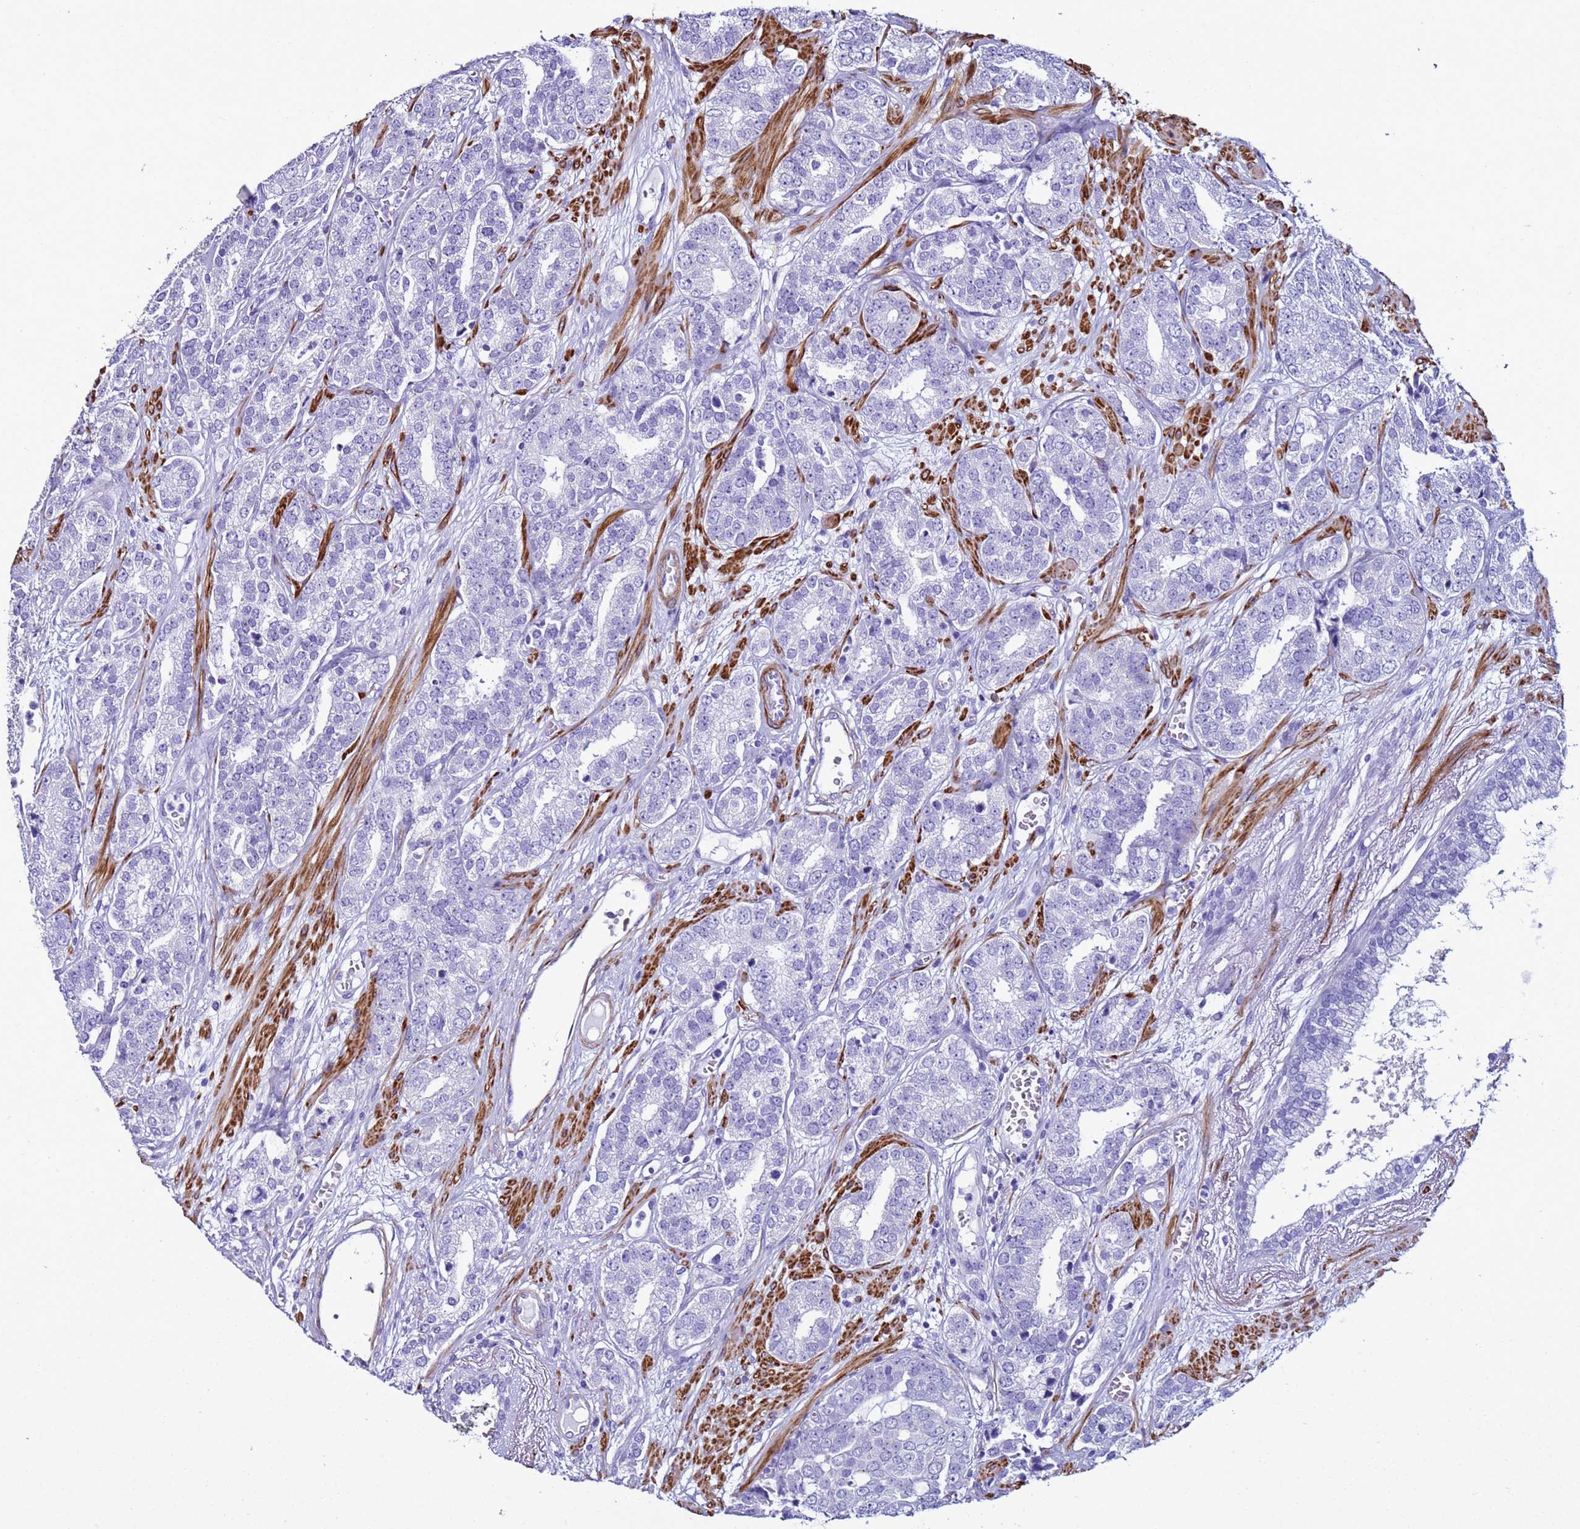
{"staining": {"intensity": "negative", "quantity": "none", "location": "none"}, "tissue": "prostate cancer", "cell_type": "Tumor cells", "image_type": "cancer", "snomed": [{"axis": "morphology", "description": "Adenocarcinoma, High grade"}, {"axis": "topography", "description": "Prostate"}], "caption": "The IHC photomicrograph has no significant staining in tumor cells of prostate cancer tissue. (DAB immunohistochemistry, high magnification).", "gene": "LCMT1", "patient": {"sex": "male", "age": 71}}